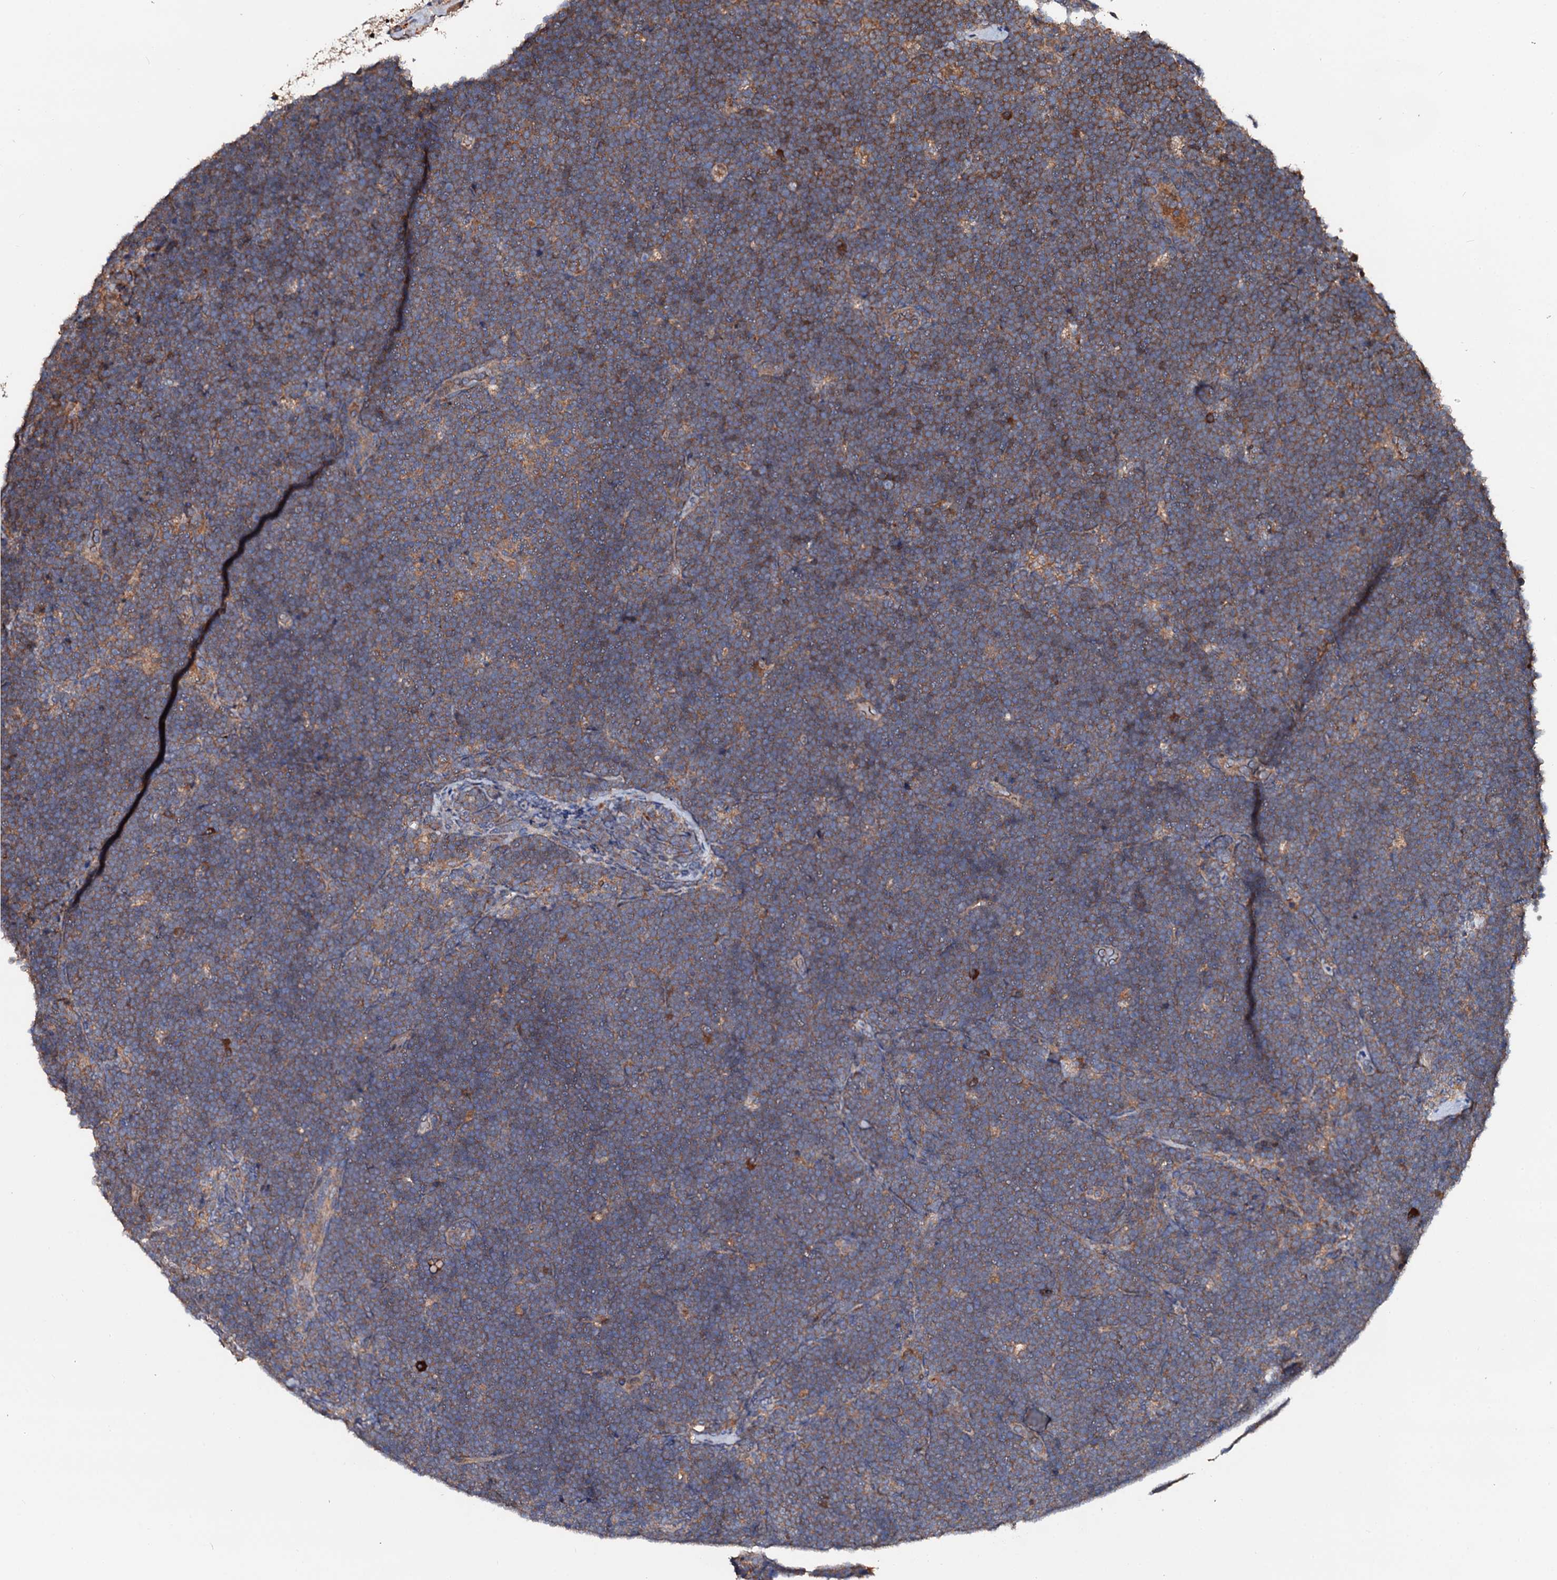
{"staining": {"intensity": "moderate", "quantity": "<25%", "location": "cytoplasmic/membranous"}, "tissue": "lymphoma", "cell_type": "Tumor cells", "image_type": "cancer", "snomed": [{"axis": "morphology", "description": "Malignant lymphoma, non-Hodgkin's type, High grade"}, {"axis": "topography", "description": "Lymph node"}], "caption": "Immunohistochemical staining of human high-grade malignant lymphoma, non-Hodgkin's type reveals low levels of moderate cytoplasmic/membranous staining in approximately <25% of tumor cells.", "gene": "EXTL1", "patient": {"sex": "male", "age": 13}}